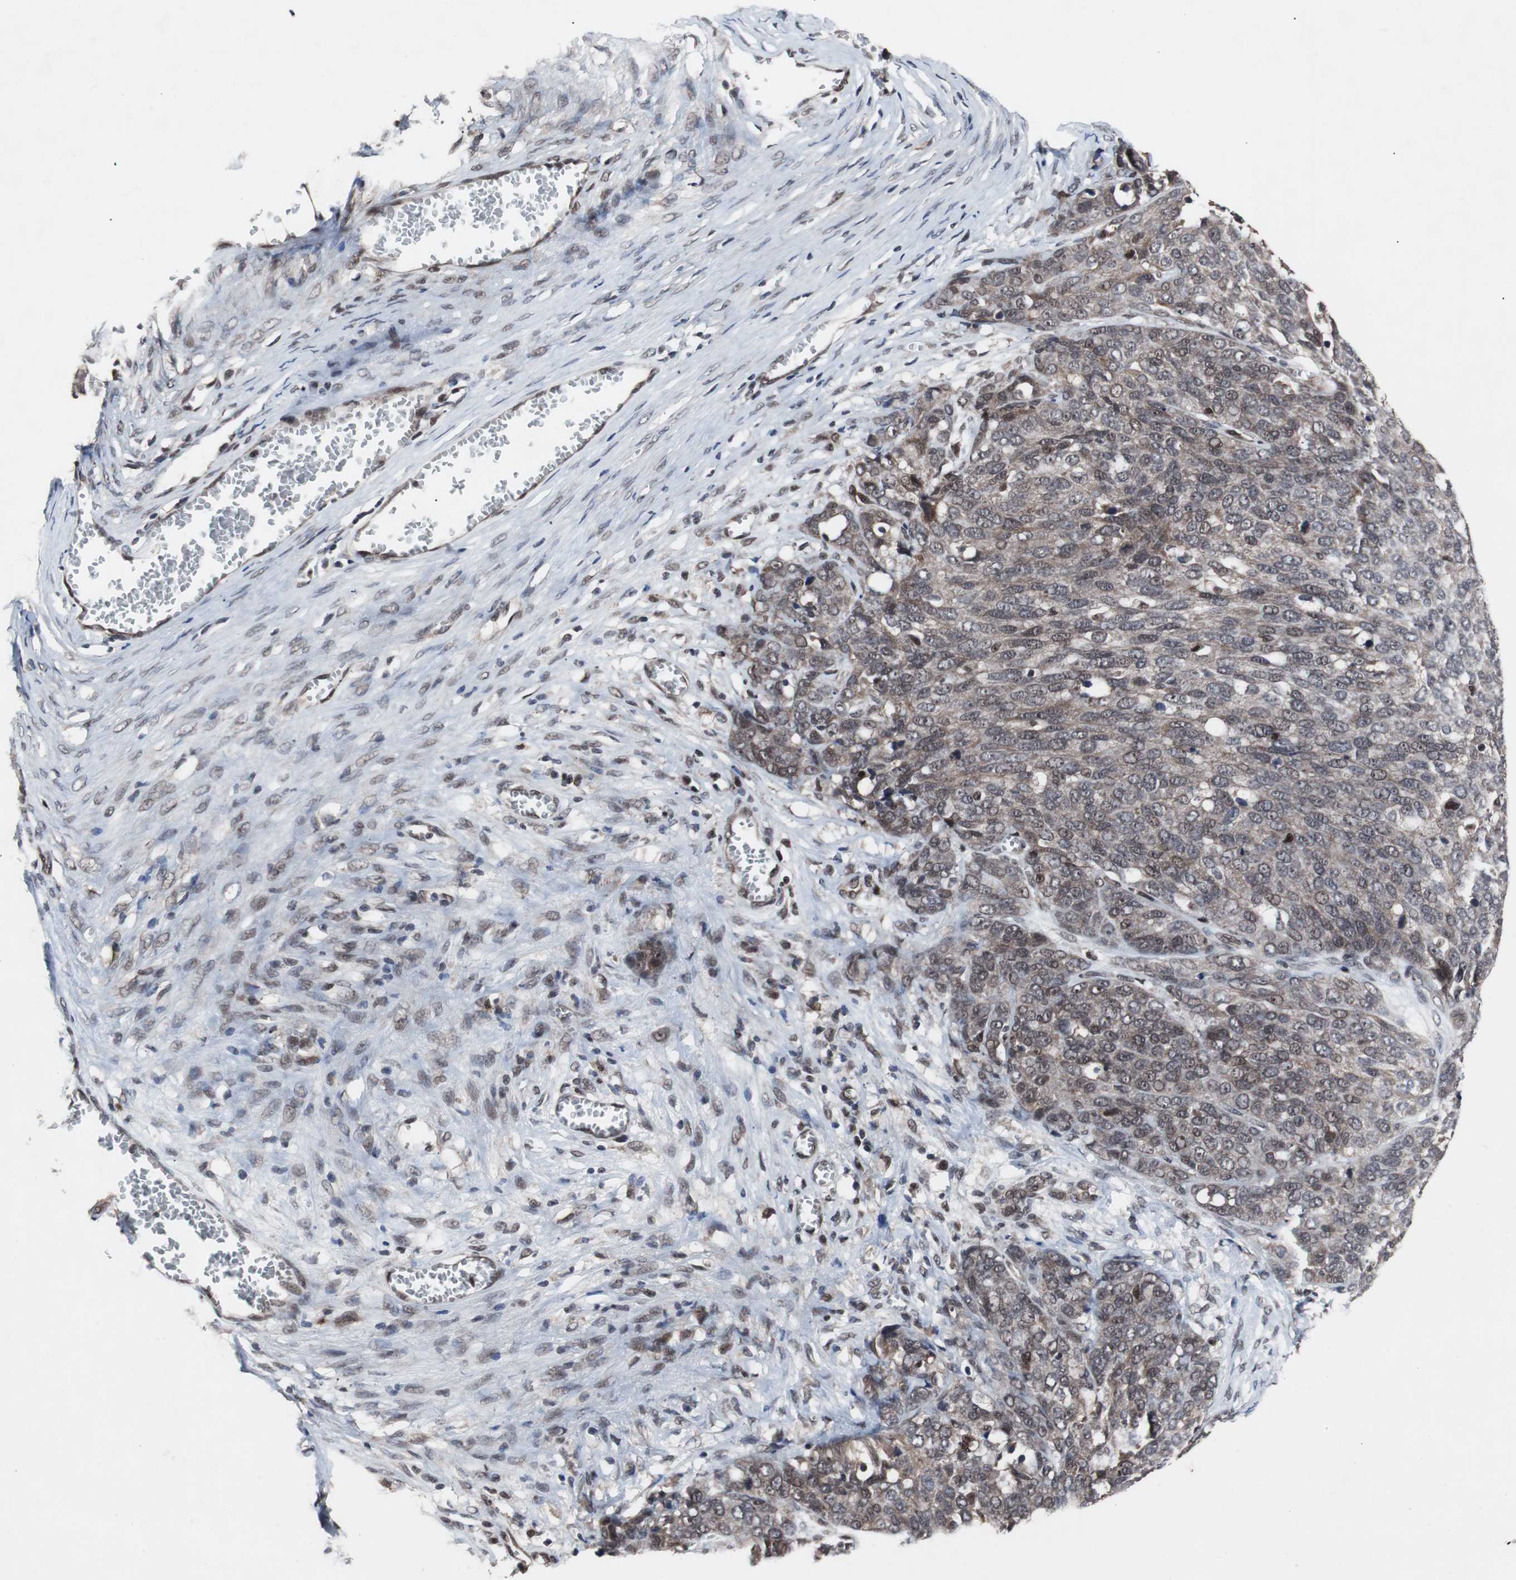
{"staining": {"intensity": "weak", "quantity": "25%-75%", "location": "cytoplasmic/membranous,nuclear"}, "tissue": "ovarian cancer", "cell_type": "Tumor cells", "image_type": "cancer", "snomed": [{"axis": "morphology", "description": "Cystadenocarcinoma, serous, NOS"}, {"axis": "topography", "description": "Ovary"}], "caption": "The immunohistochemical stain labels weak cytoplasmic/membranous and nuclear staining in tumor cells of ovarian serous cystadenocarcinoma tissue.", "gene": "GTF2F2", "patient": {"sex": "female", "age": 44}}